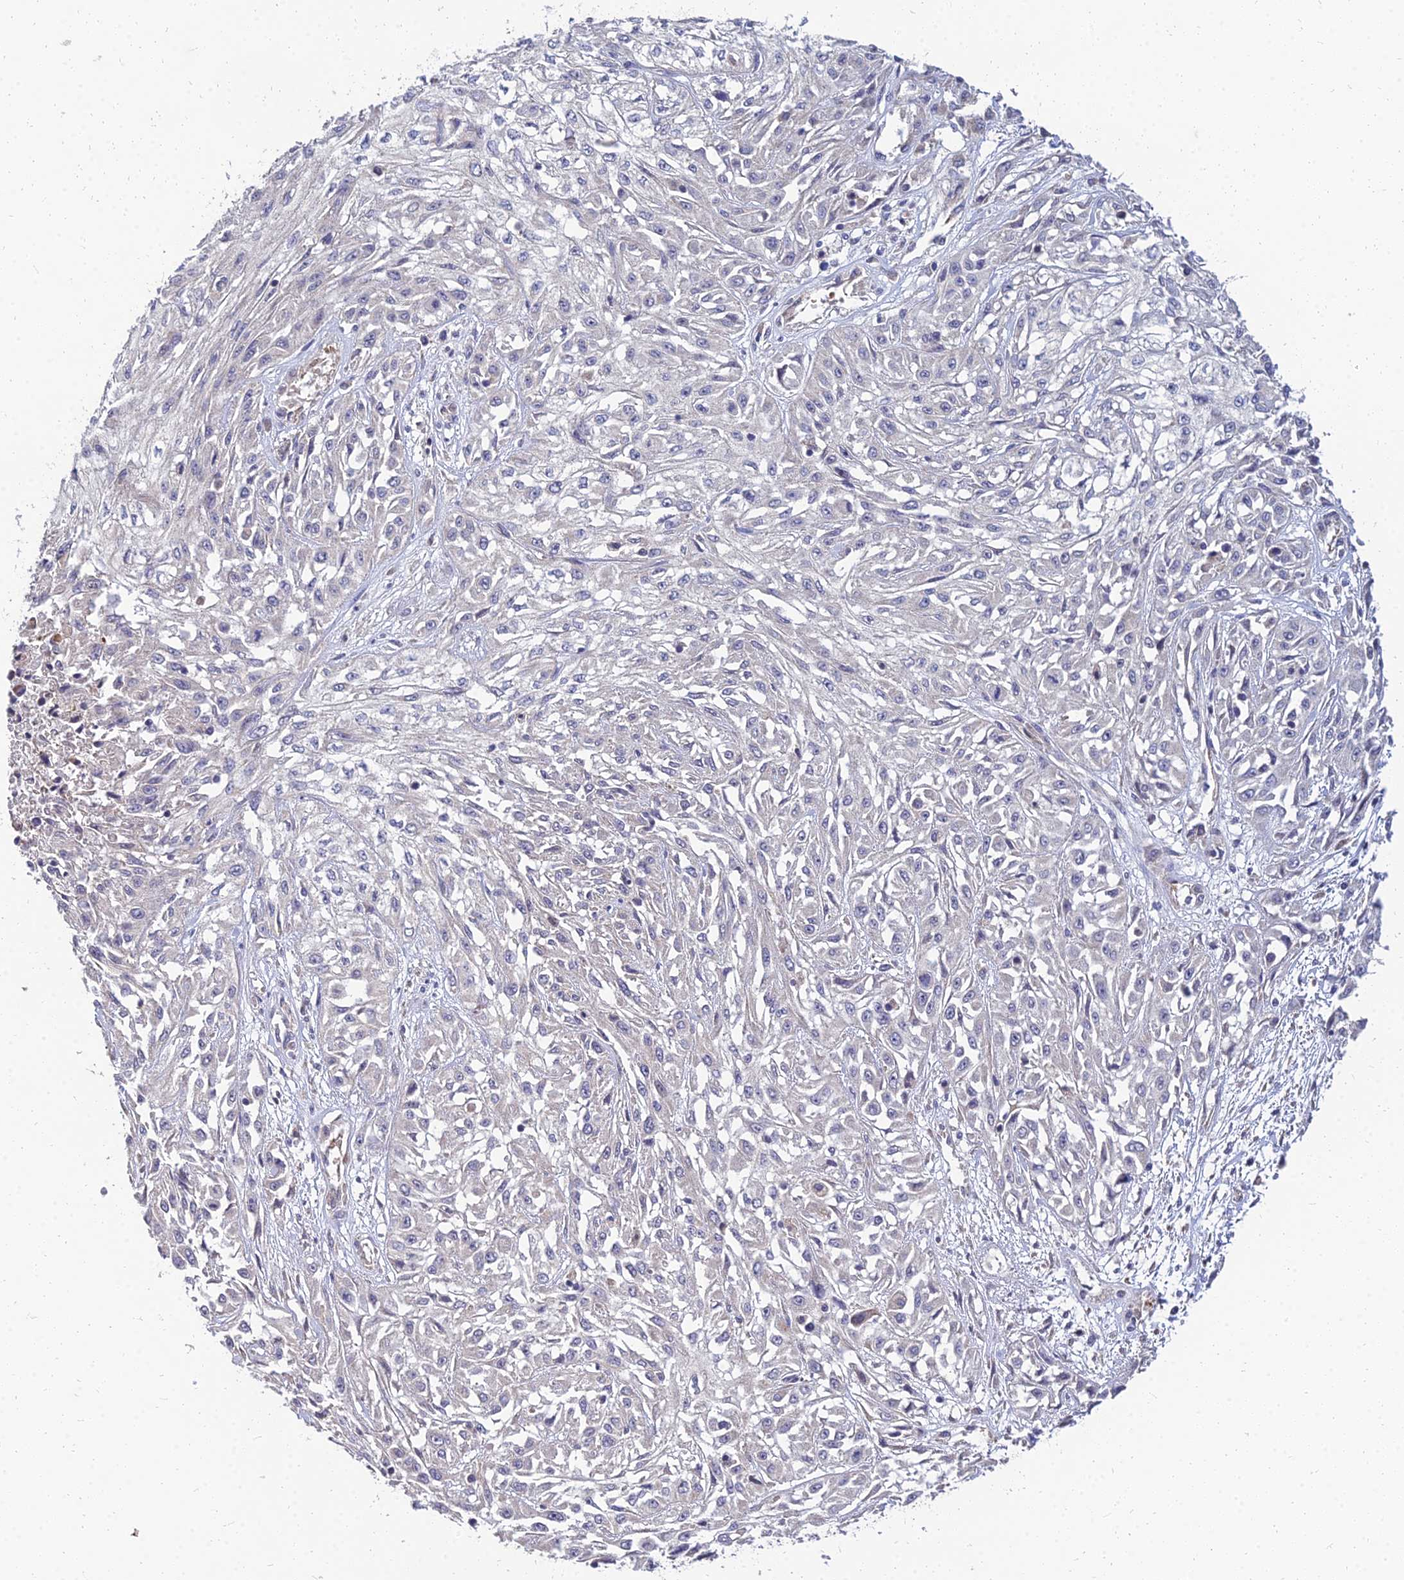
{"staining": {"intensity": "negative", "quantity": "none", "location": "none"}, "tissue": "skin cancer", "cell_type": "Tumor cells", "image_type": "cancer", "snomed": [{"axis": "morphology", "description": "Squamous cell carcinoma, NOS"}, {"axis": "morphology", "description": "Squamous cell carcinoma, metastatic, NOS"}, {"axis": "topography", "description": "Skin"}, {"axis": "topography", "description": "Lymph node"}], "caption": "Image shows no protein positivity in tumor cells of skin squamous cell carcinoma tissue.", "gene": "NPY", "patient": {"sex": "male", "age": 75}}